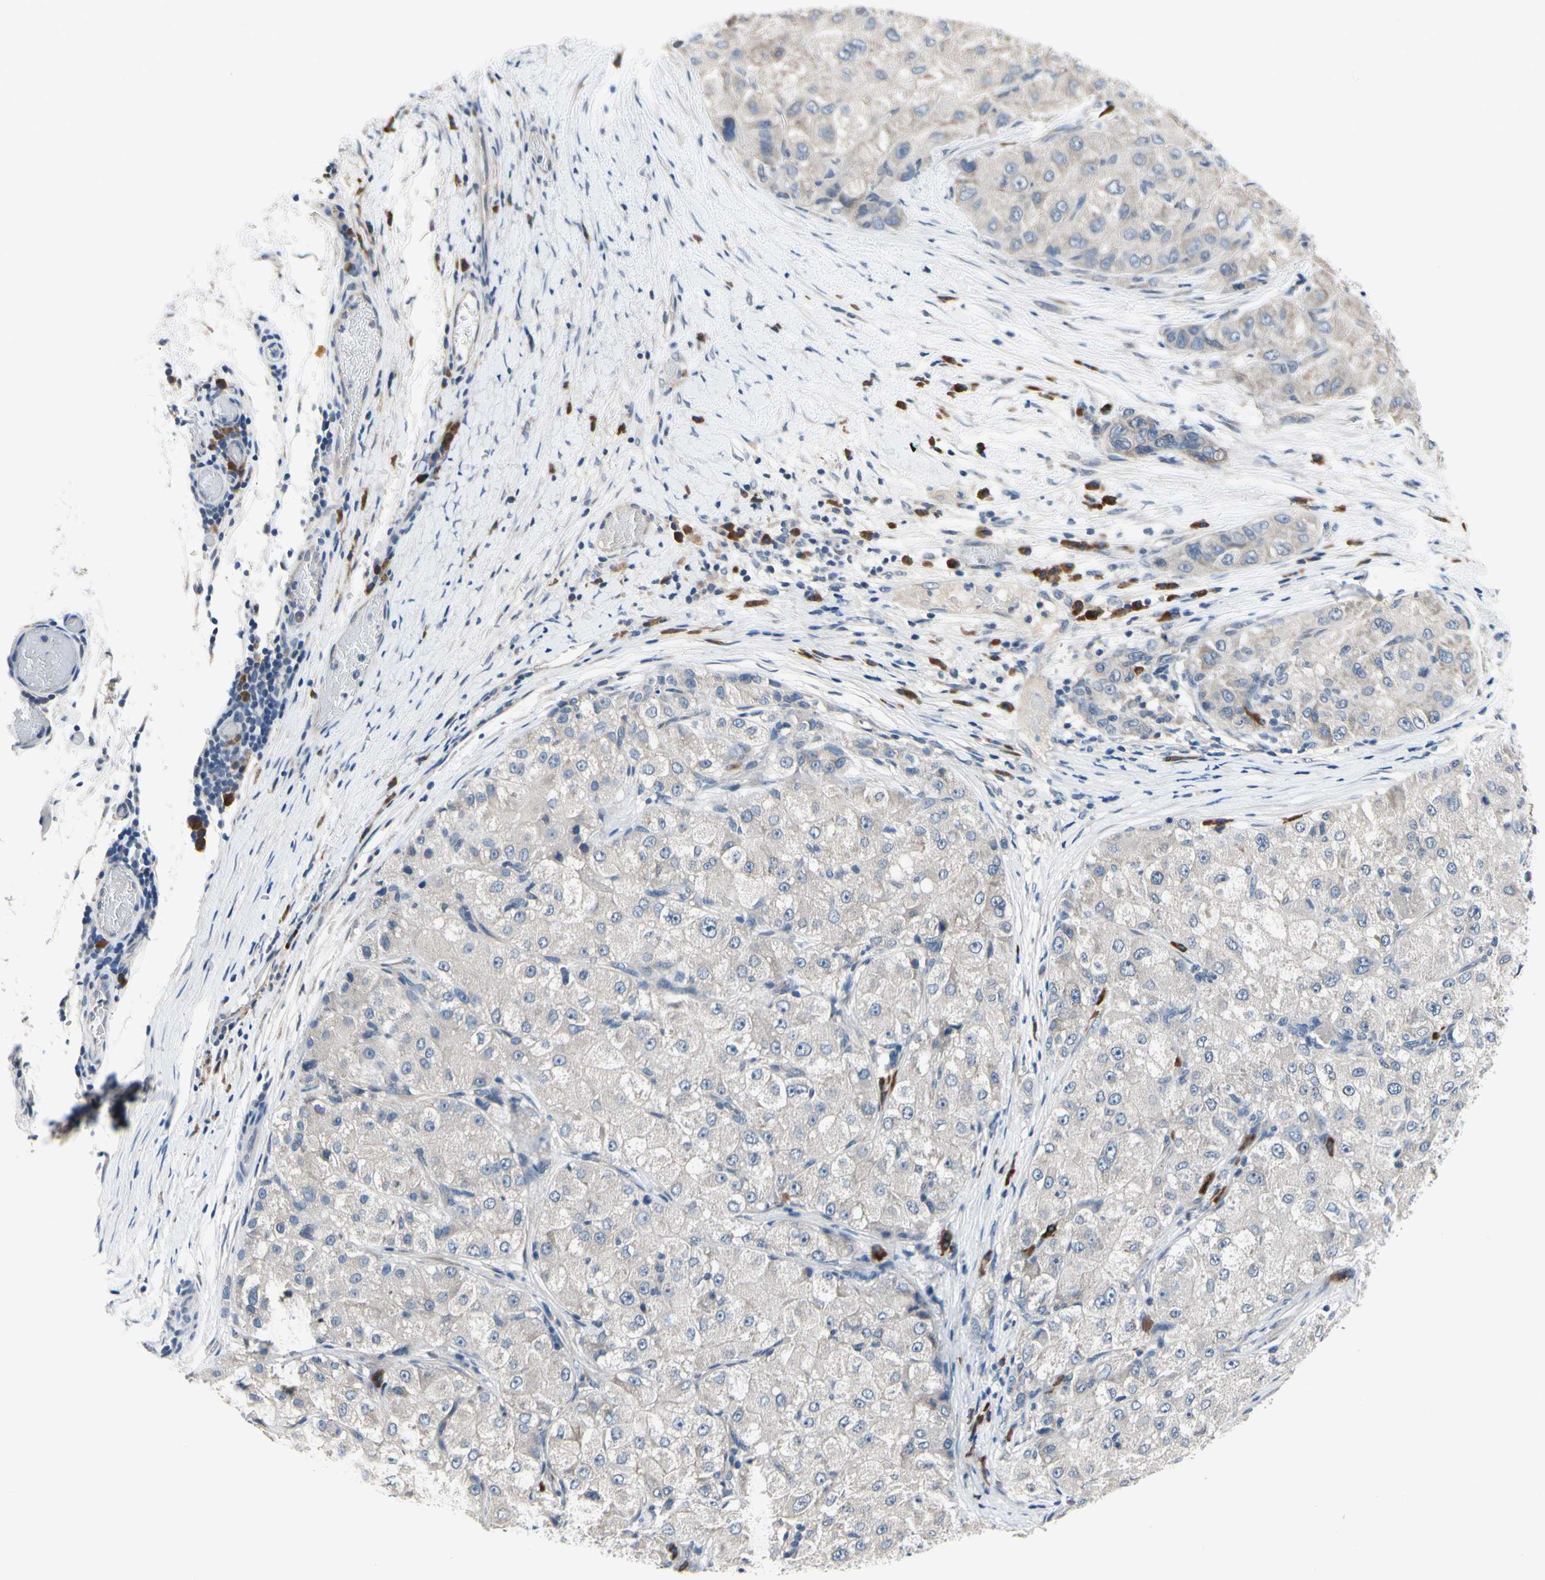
{"staining": {"intensity": "negative", "quantity": "none", "location": "none"}, "tissue": "liver cancer", "cell_type": "Tumor cells", "image_type": "cancer", "snomed": [{"axis": "morphology", "description": "Carcinoma, Hepatocellular, NOS"}, {"axis": "topography", "description": "Liver"}], "caption": "Immunohistochemistry micrograph of human liver cancer stained for a protein (brown), which reveals no staining in tumor cells.", "gene": "SELENOK", "patient": {"sex": "male", "age": 80}}